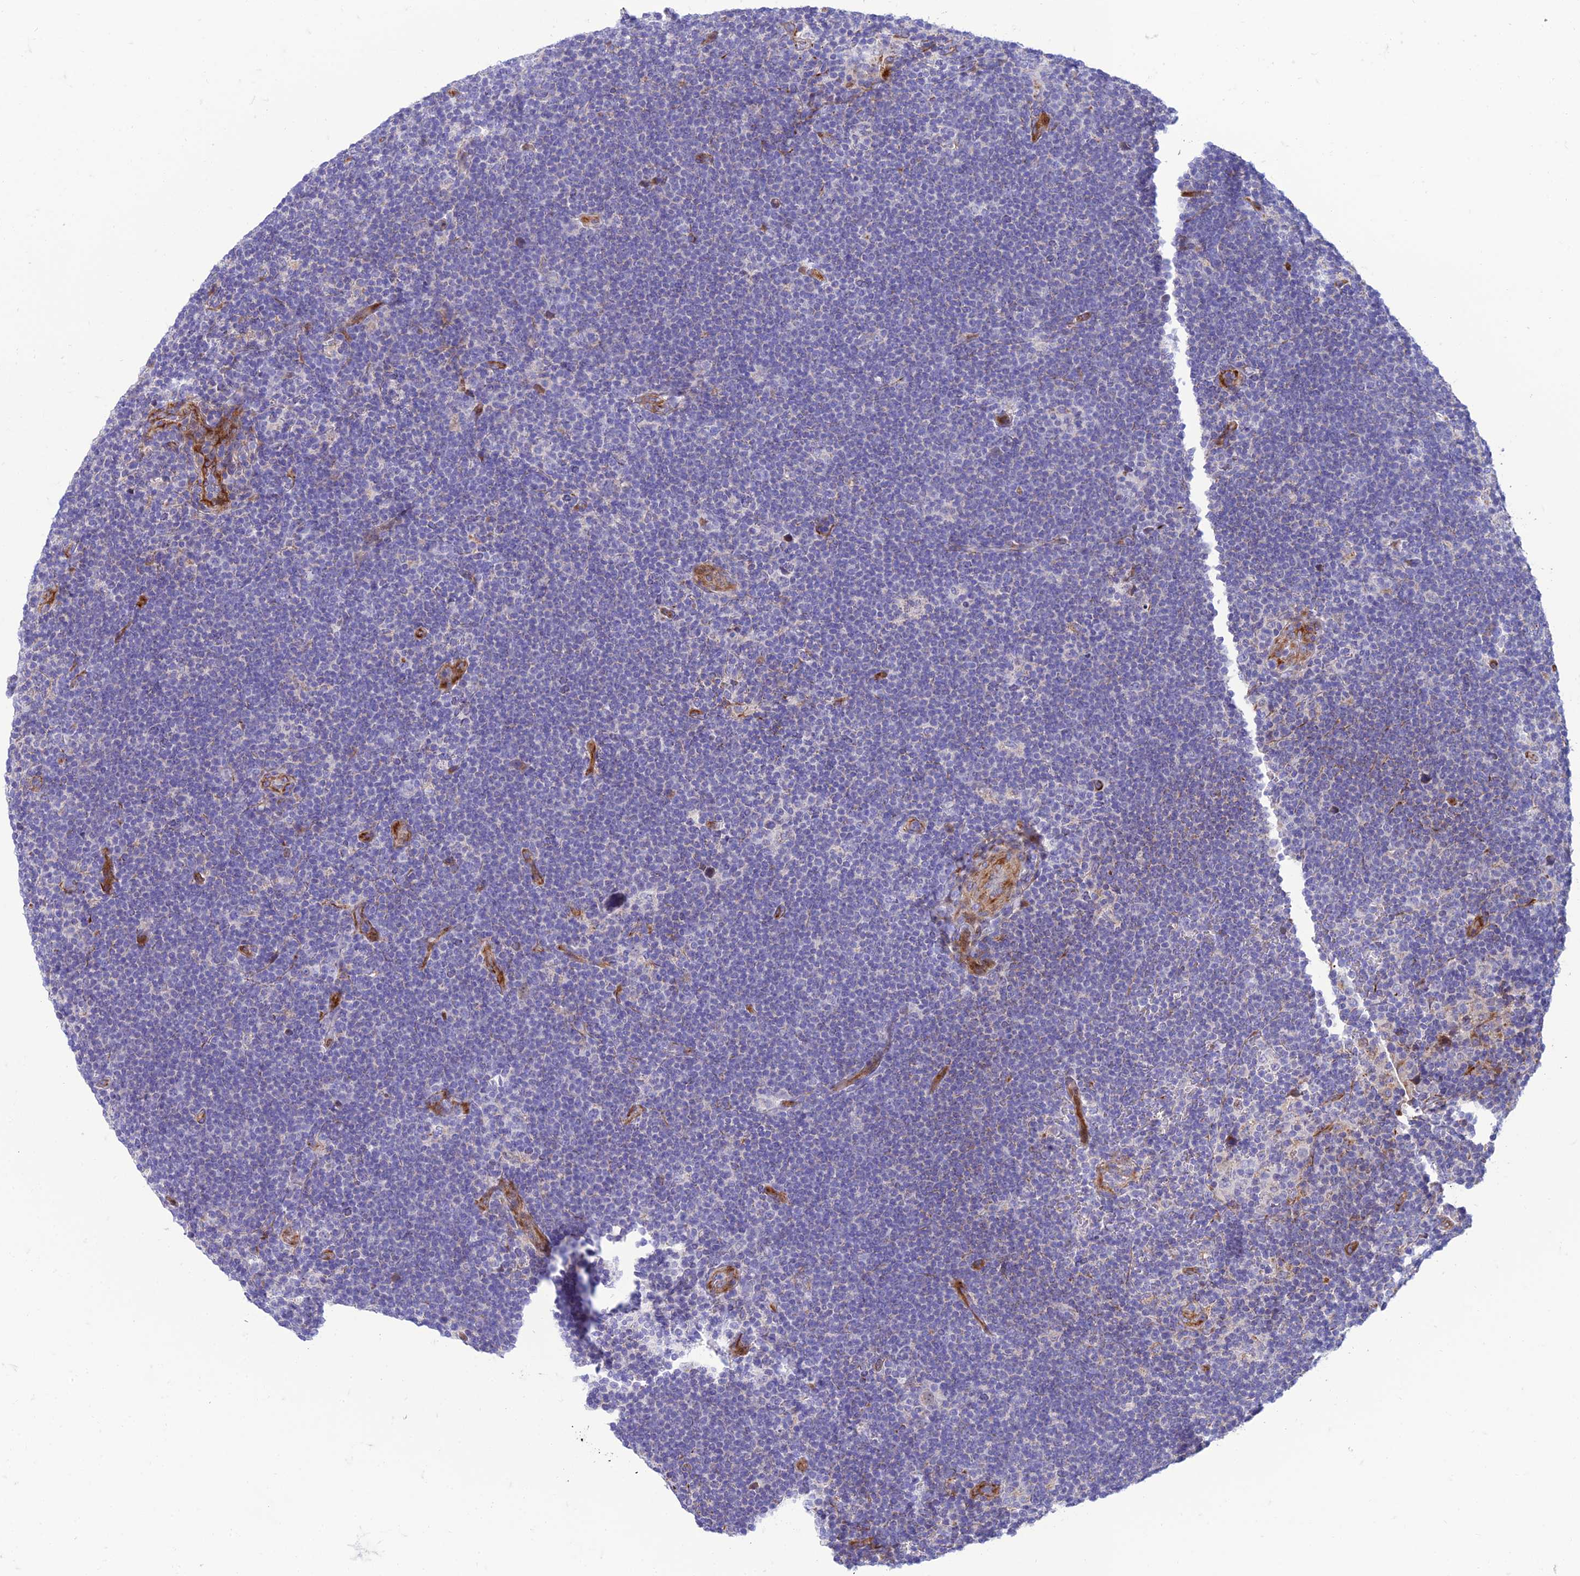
{"staining": {"intensity": "negative", "quantity": "none", "location": "none"}, "tissue": "lymphoma", "cell_type": "Tumor cells", "image_type": "cancer", "snomed": [{"axis": "morphology", "description": "Hodgkin's disease, NOS"}, {"axis": "topography", "description": "Lymph node"}], "caption": "Image shows no protein staining in tumor cells of lymphoma tissue.", "gene": "SEL1L3", "patient": {"sex": "female", "age": 57}}